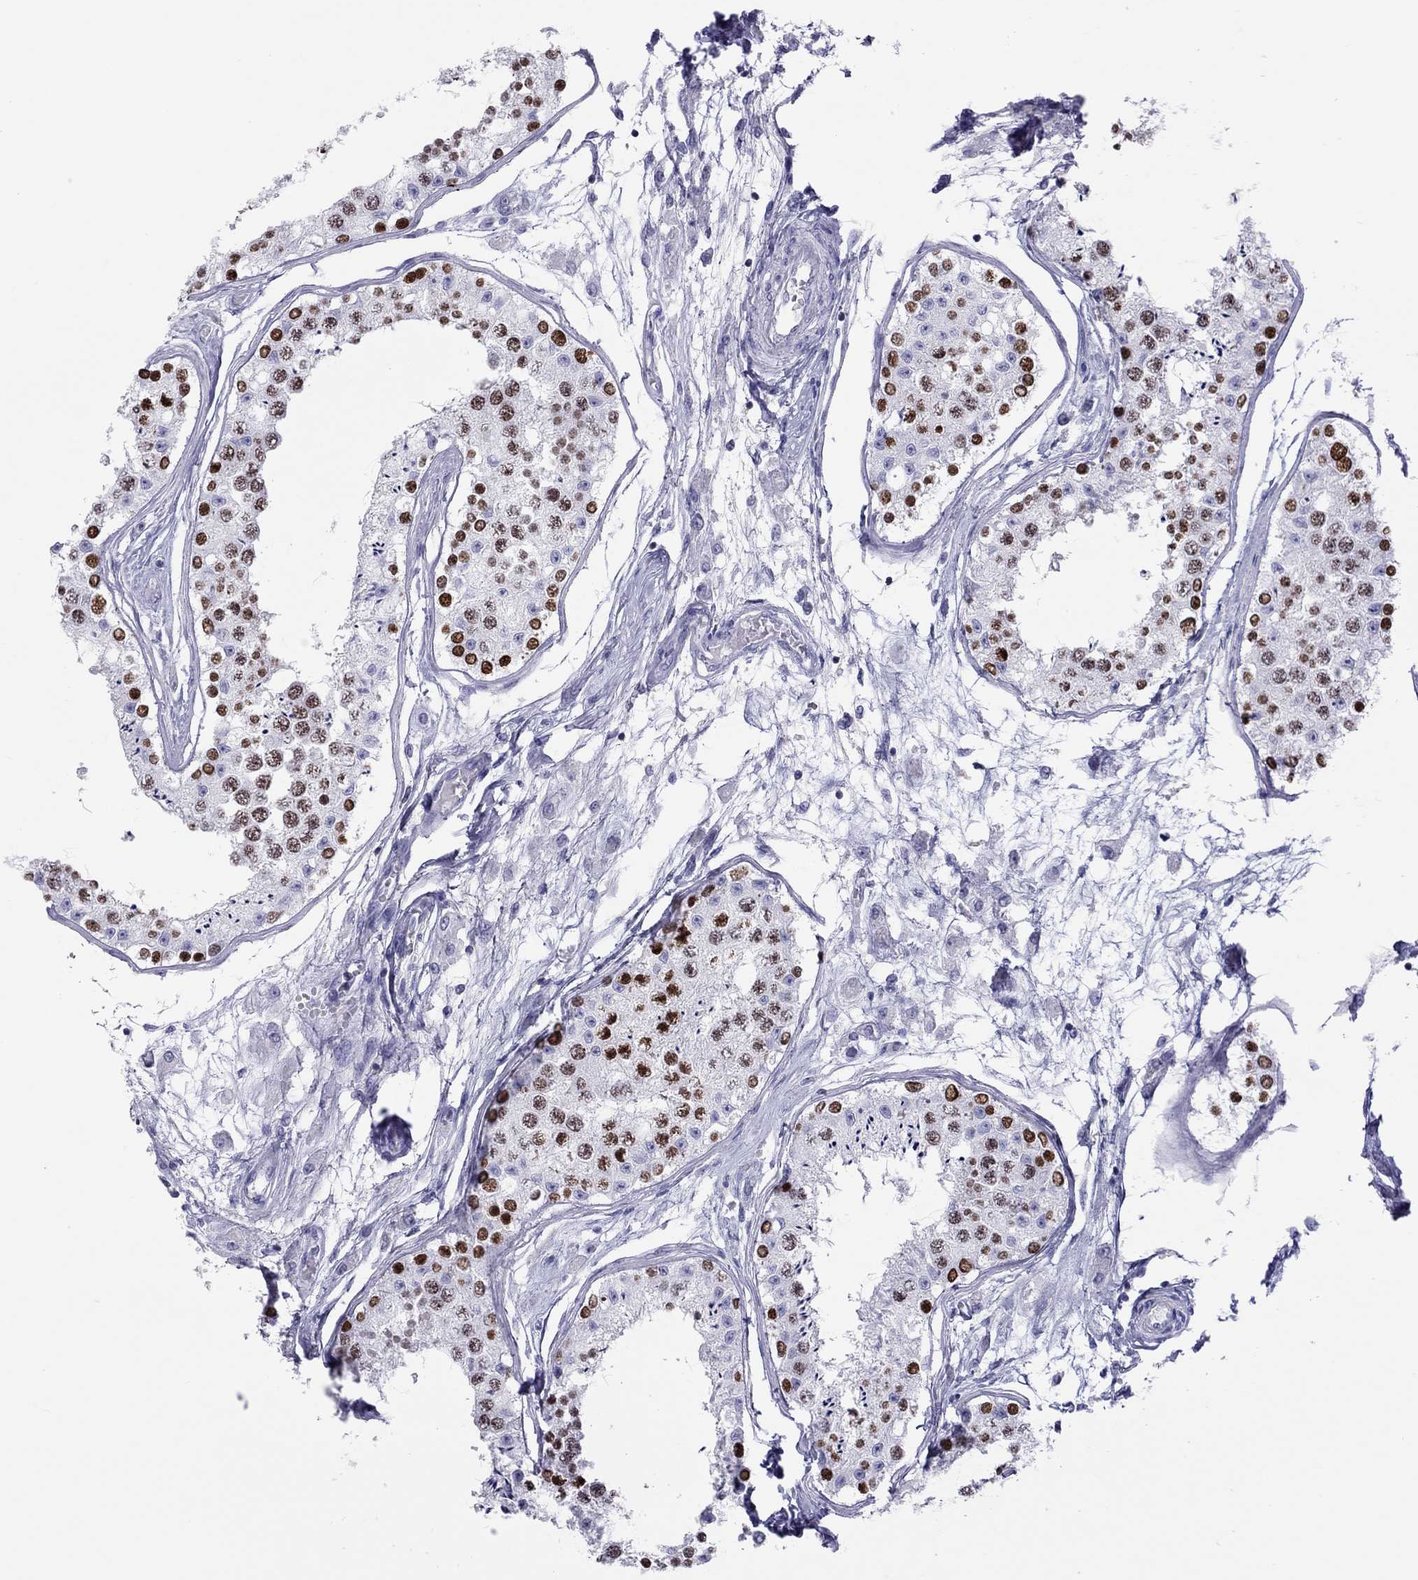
{"staining": {"intensity": "strong", "quantity": ">75%", "location": "nuclear"}, "tissue": "testis", "cell_type": "Cells in seminiferous ducts", "image_type": "normal", "snomed": [{"axis": "morphology", "description": "Normal tissue, NOS"}, {"axis": "topography", "description": "Testis"}], "caption": "This photomicrograph displays IHC staining of unremarkable testis, with high strong nuclear expression in approximately >75% of cells in seminiferous ducts.", "gene": "STAG3", "patient": {"sex": "male", "age": 25}}